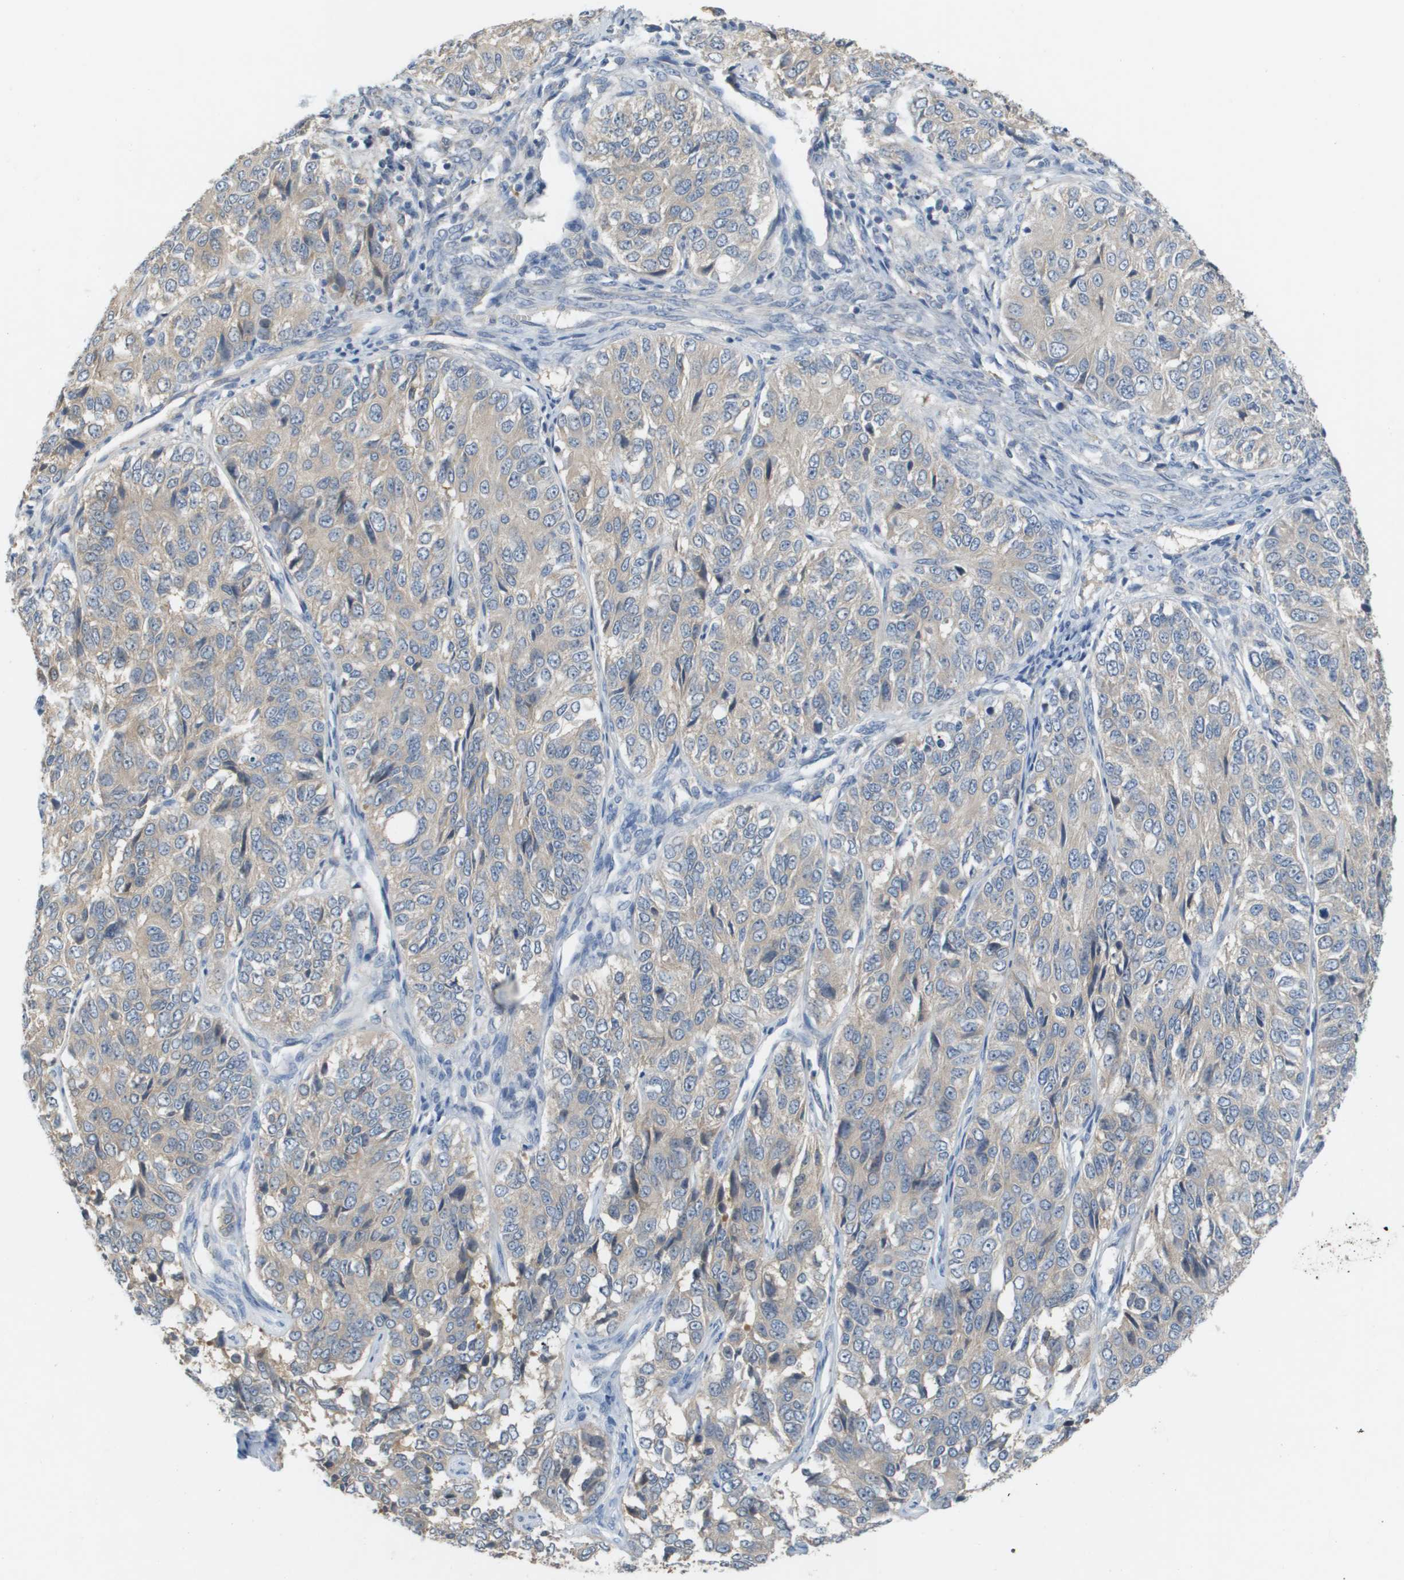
{"staining": {"intensity": "weak", "quantity": "<25%", "location": "cytoplasmic/membranous"}, "tissue": "ovarian cancer", "cell_type": "Tumor cells", "image_type": "cancer", "snomed": [{"axis": "morphology", "description": "Carcinoma, endometroid"}, {"axis": "topography", "description": "Ovary"}], "caption": "Immunohistochemistry photomicrograph of endometroid carcinoma (ovarian) stained for a protein (brown), which exhibits no staining in tumor cells.", "gene": "UBA5", "patient": {"sex": "female", "age": 51}}